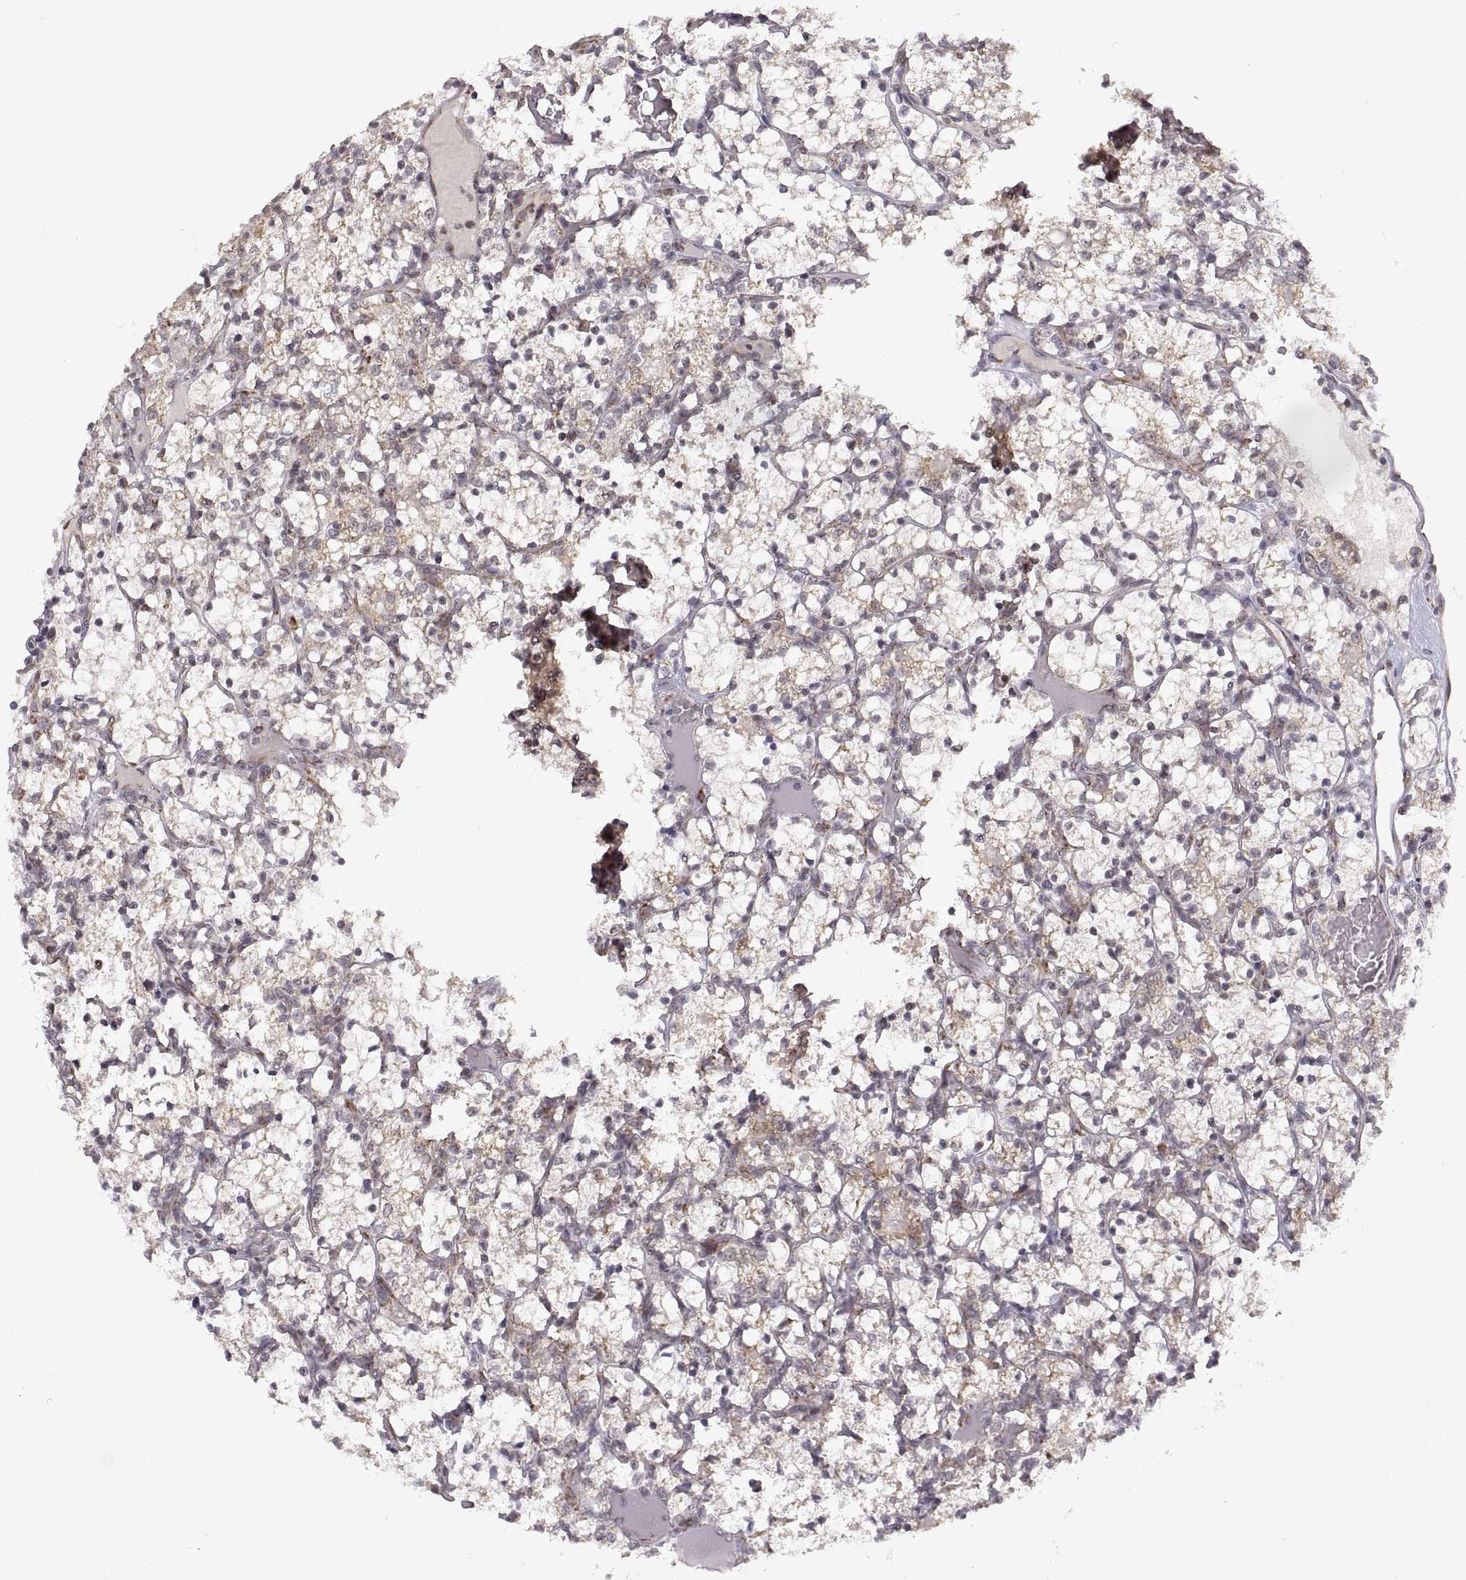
{"staining": {"intensity": "weak", "quantity": "25%-75%", "location": "cytoplasmic/membranous"}, "tissue": "renal cancer", "cell_type": "Tumor cells", "image_type": "cancer", "snomed": [{"axis": "morphology", "description": "Adenocarcinoma, NOS"}, {"axis": "topography", "description": "Kidney"}], "caption": "Tumor cells display low levels of weak cytoplasmic/membranous expression in about 25%-75% of cells in human adenocarcinoma (renal). Nuclei are stained in blue.", "gene": "MANBAL", "patient": {"sex": "female", "age": 69}}